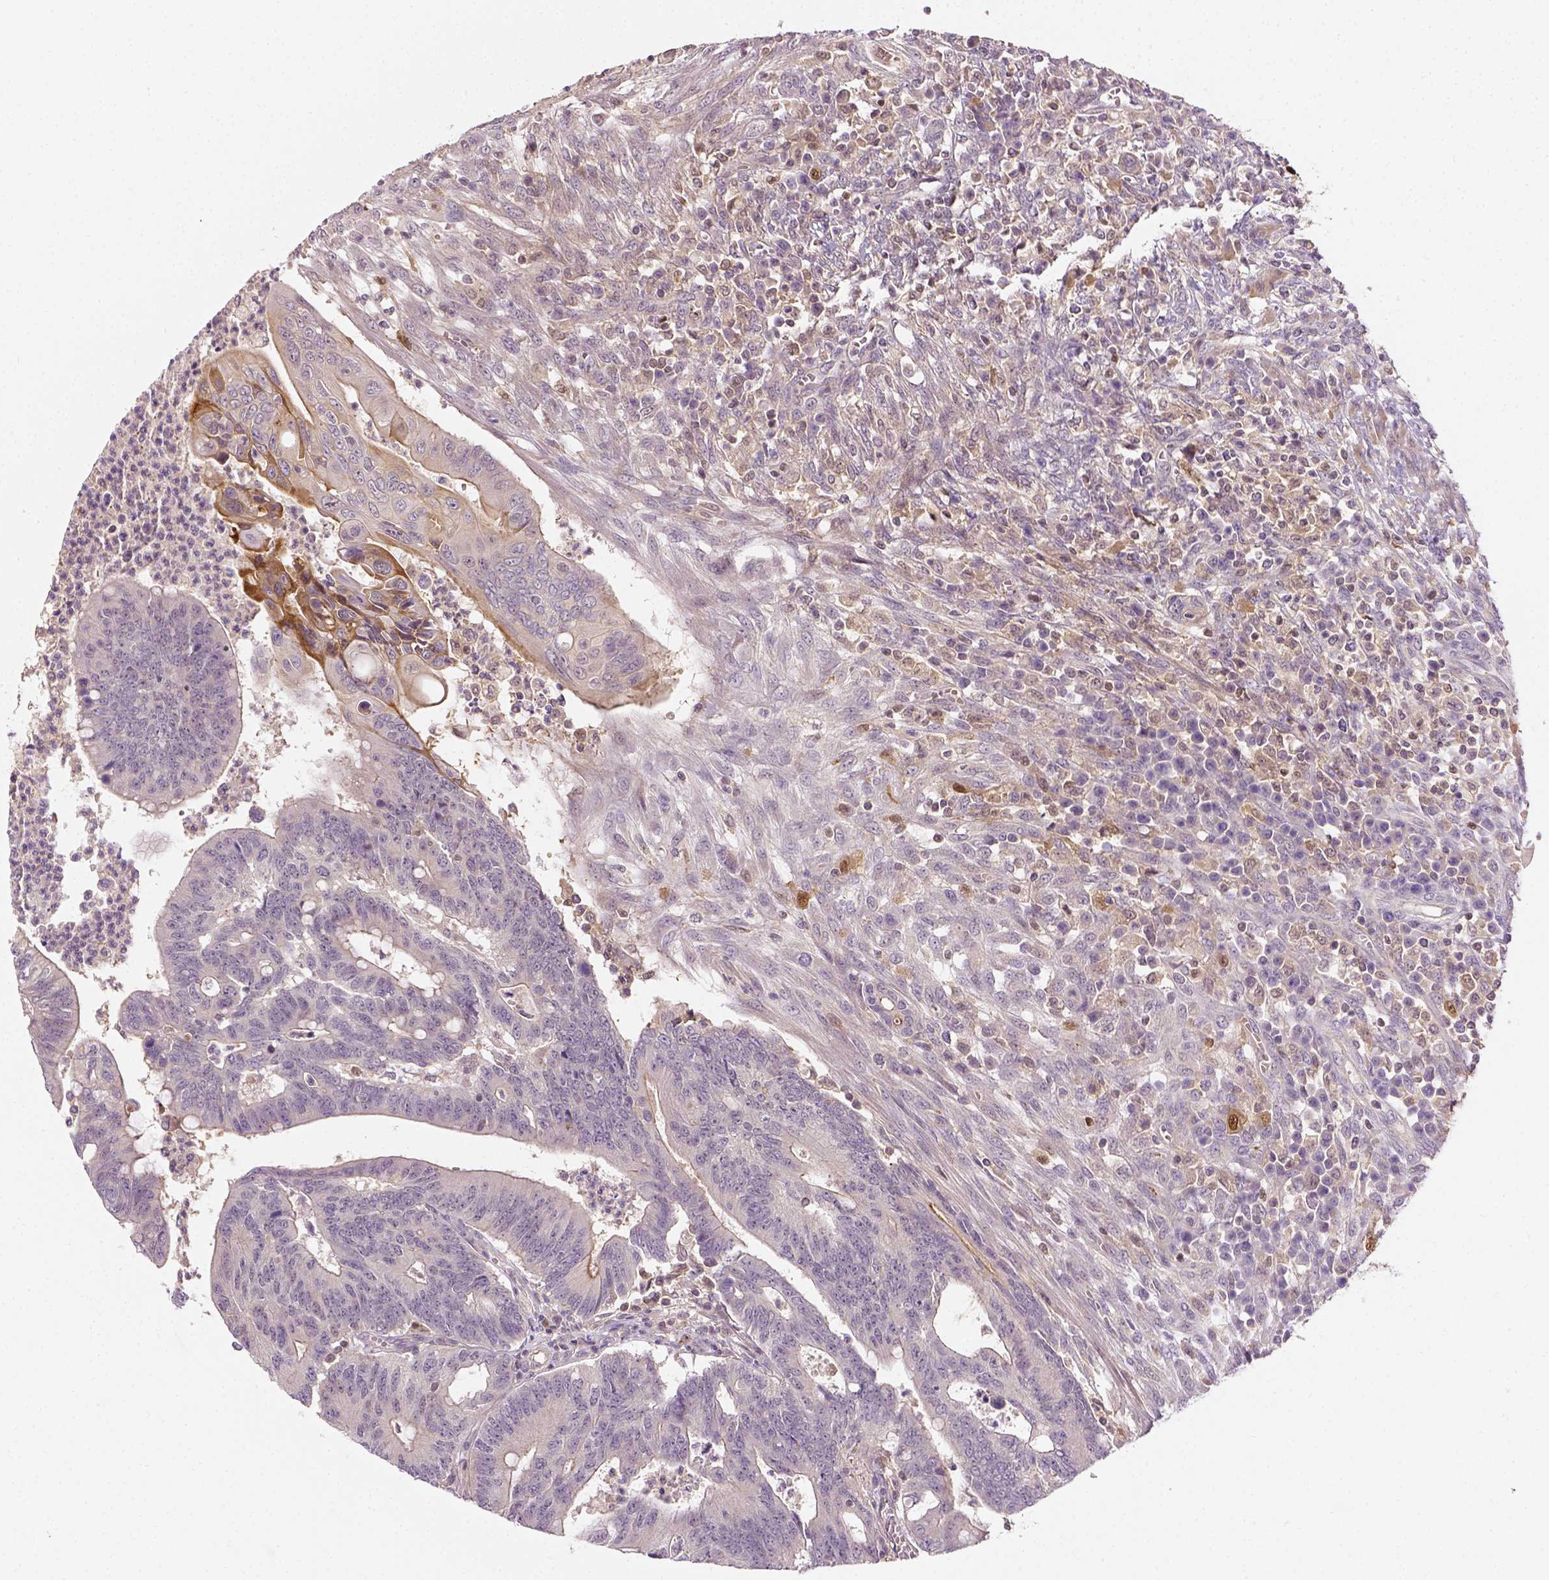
{"staining": {"intensity": "negative", "quantity": "none", "location": "none"}, "tissue": "colorectal cancer", "cell_type": "Tumor cells", "image_type": "cancer", "snomed": [{"axis": "morphology", "description": "Adenocarcinoma, NOS"}, {"axis": "topography", "description": "Colon"}], "caption": "Tumor cells show no significant positivity in colorectal cancer (adenocarcinoma).", "gene": "MATK", "patient": {"sex": "male", "age": 65}}